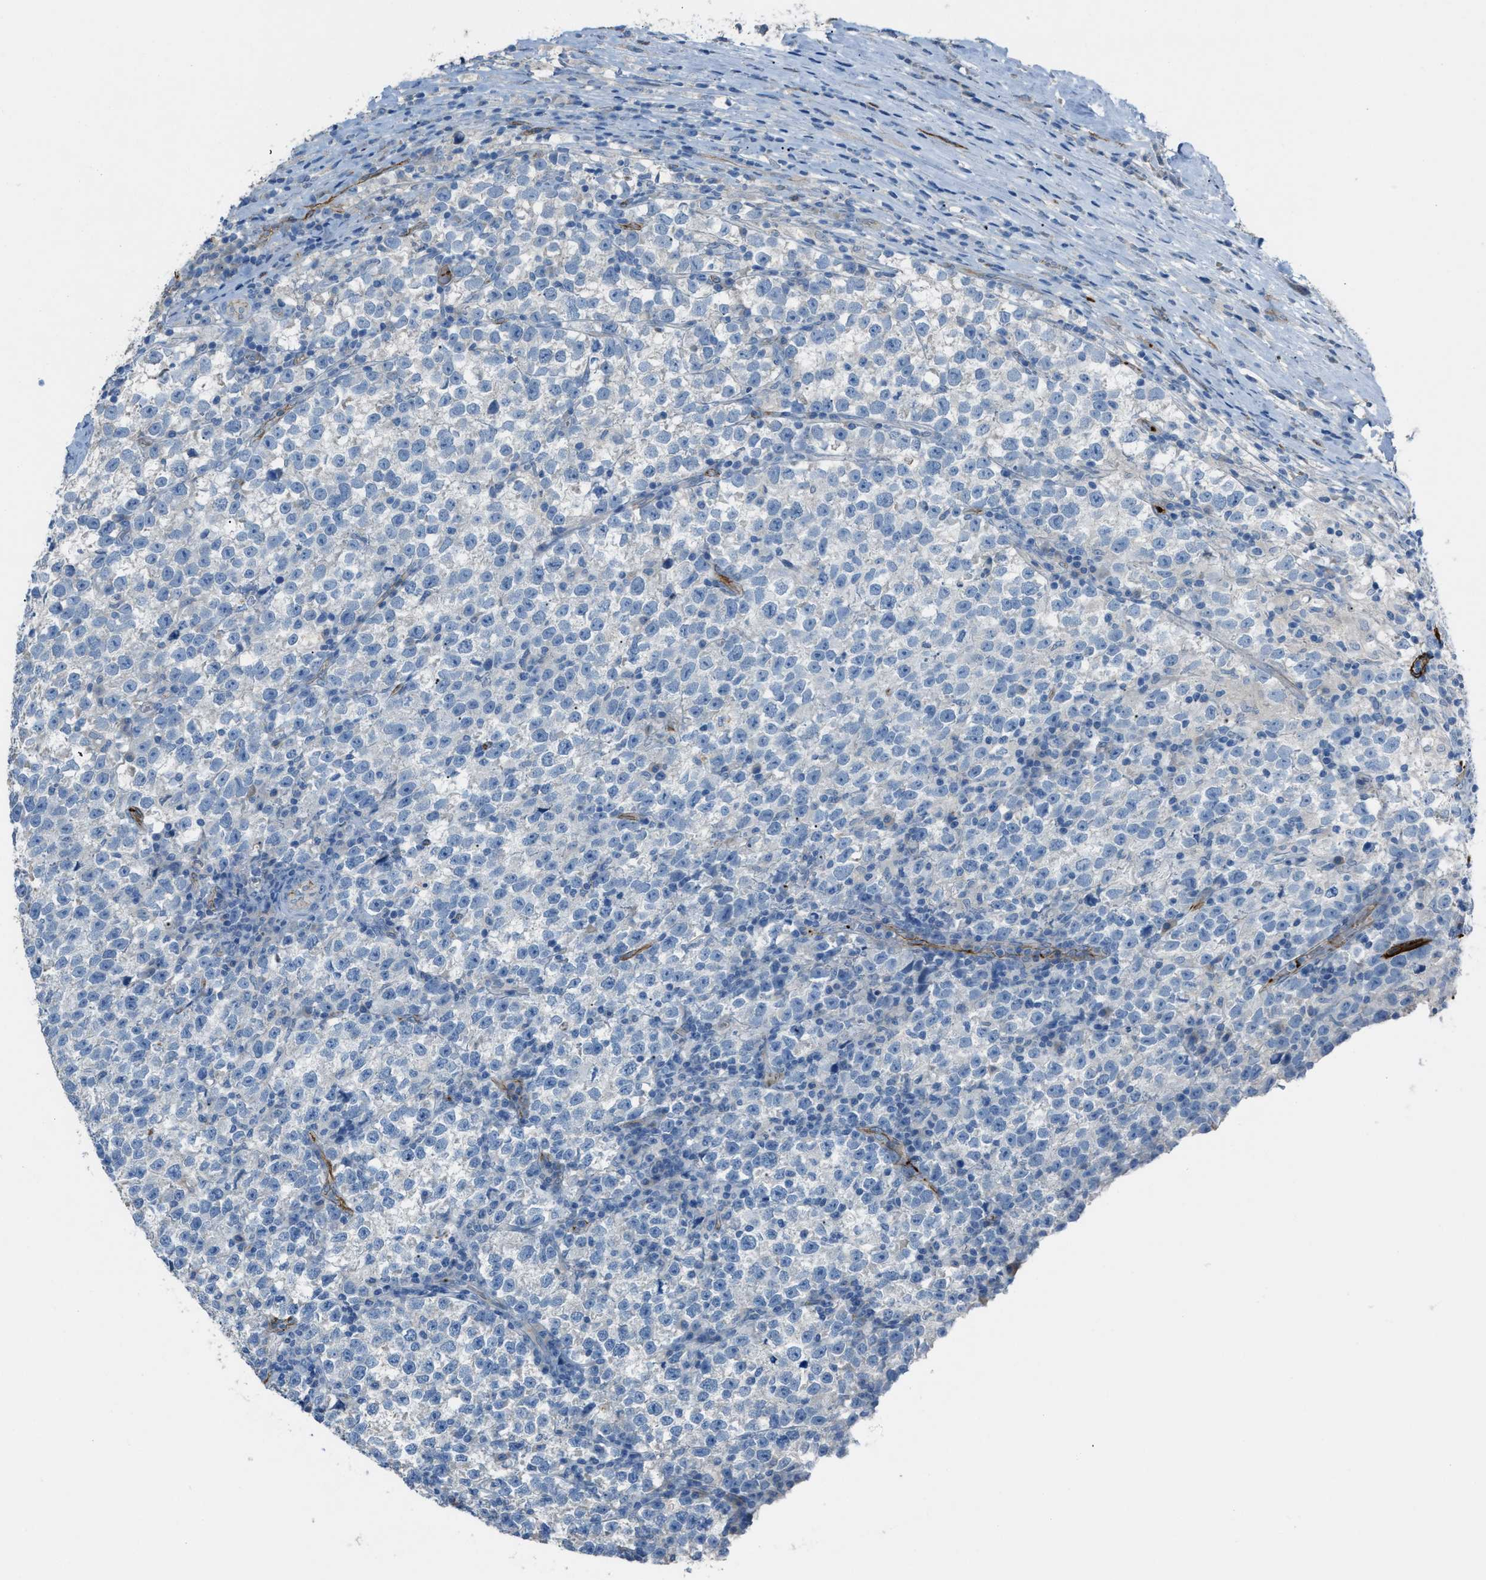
{"staining": {"intensity": "negative", "quantity": "none", "location": "none"}, "tissue": "testis cancer", "cell_type": "Tumor cells", "image_type": "cancer", "snomed": [{"axis": "morphology", "description": "Normal tissue, NOS"}, {"axis": "morphology", "description": "Seminoma, NOS"}, {"axis": "topography", "description": "Testis"}], "caption": "Immunohistochemical staining of human testis cancer (seminoma) reveals no significant positivity in tumor cells.", "gene": "SLC22A15", "patient": {"sex": "male", "age": 43}}